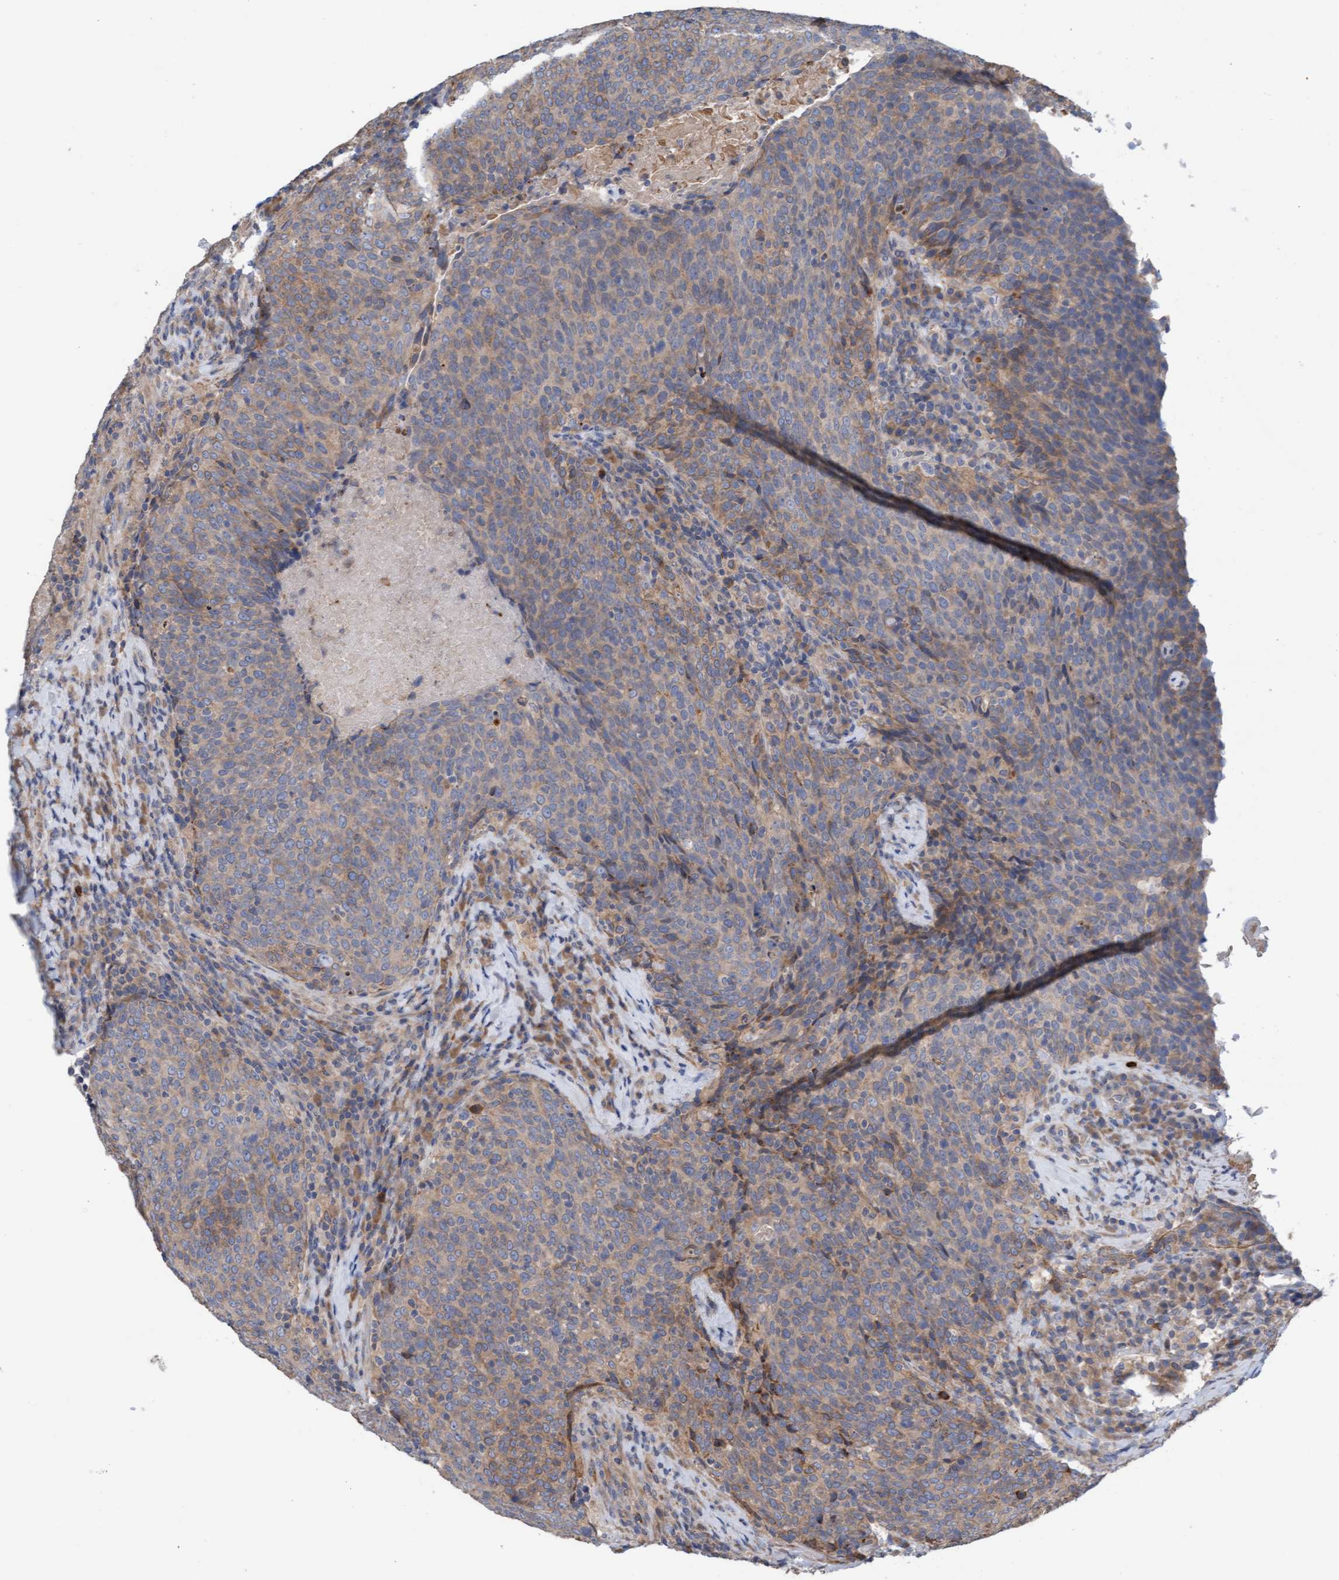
{"staining": {"intensity": "weak", "quantity": ">75%", "location": "cytoplasmic/membranous"}, "tissue": "head and neck cancer", "cell_type": "Tumor cells", "image_type": "cancer", "snomed": [{"axis": "morphology", "description": "Squamous cell carcinoma, NOS"}, {"axis": "morphology", "description": "Squamous cell carcinoma, metastatic, NOS"}, {"axis": "topography", "description": "Lymph node"}, {"axis": "topography", "description": "Head-Neck"}], "caption": "Immunohistochemistry (IHC) image of neoplastic tissue: squamous cell carcinoma (head and neck) stained using IHC displays low levels of weak protein expression localized specifically in the cytoplasmic/membranous of tumor cells, appearing as a cytoplasmic/membranous brown color.", "gene": "MMP8", "patient": {"sex": "male", "age": 62}}